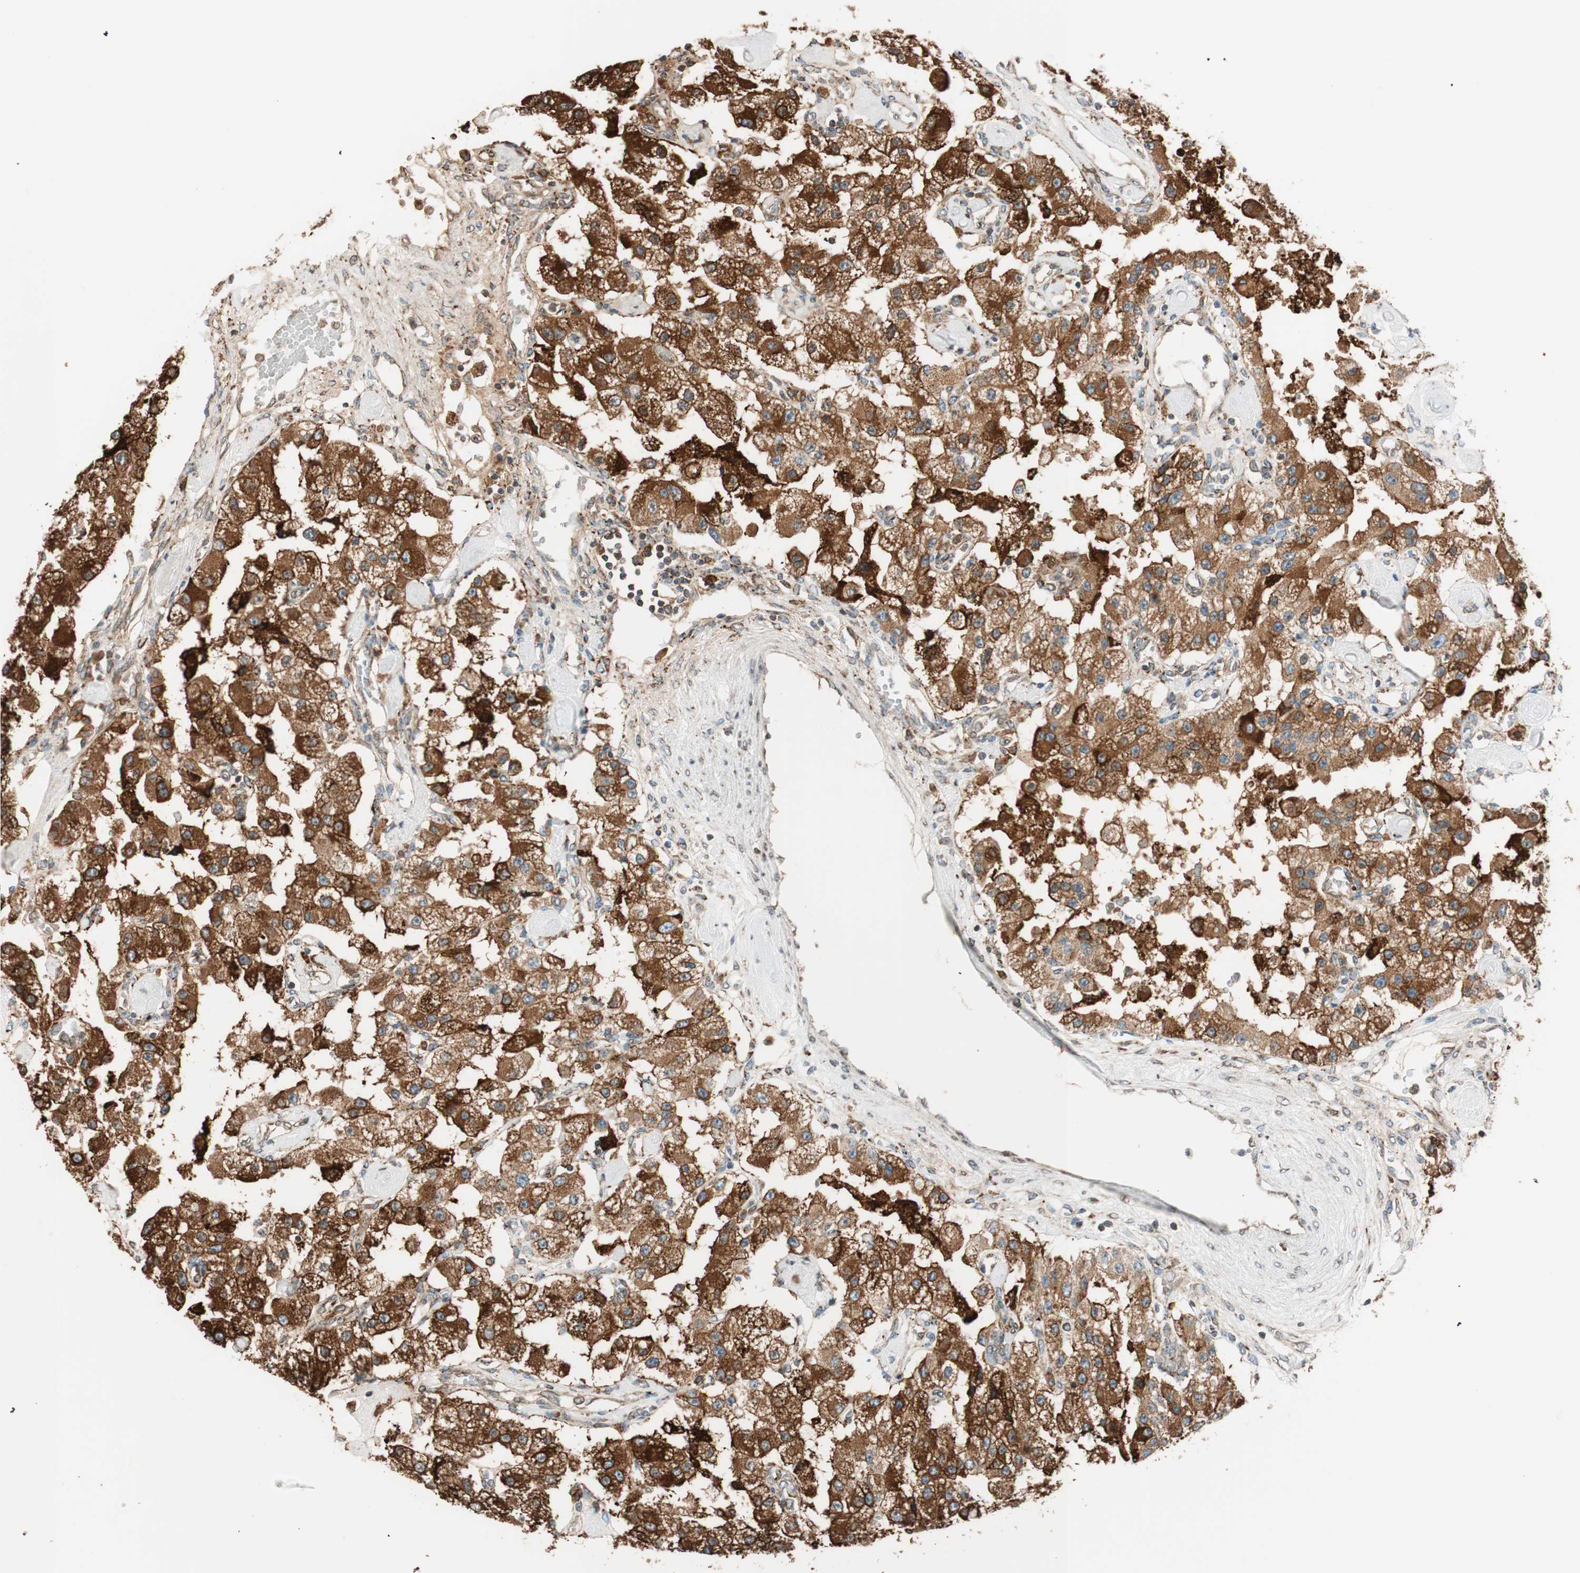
{"staining": {"intensity": "strong", "quantity": ">75%", "location": "cytoplasmic/membranous"}, "tissue": "carcinoid", "cell_type": "Tumor cells", "image_type": "cancer", "snomed": [{"axis": "morphology", "description": "Carcinoid, malignant, NOS"}, {"axis": "topography", "description": "Pancreas"}], "caption": "Tumor cells reveal strong cytoplasmic/membranous staining in approximately >75% of cells in carcinoid (malignant).", "gene": "PRKCSH", "patient": {"sex": "male", "age": 41}}